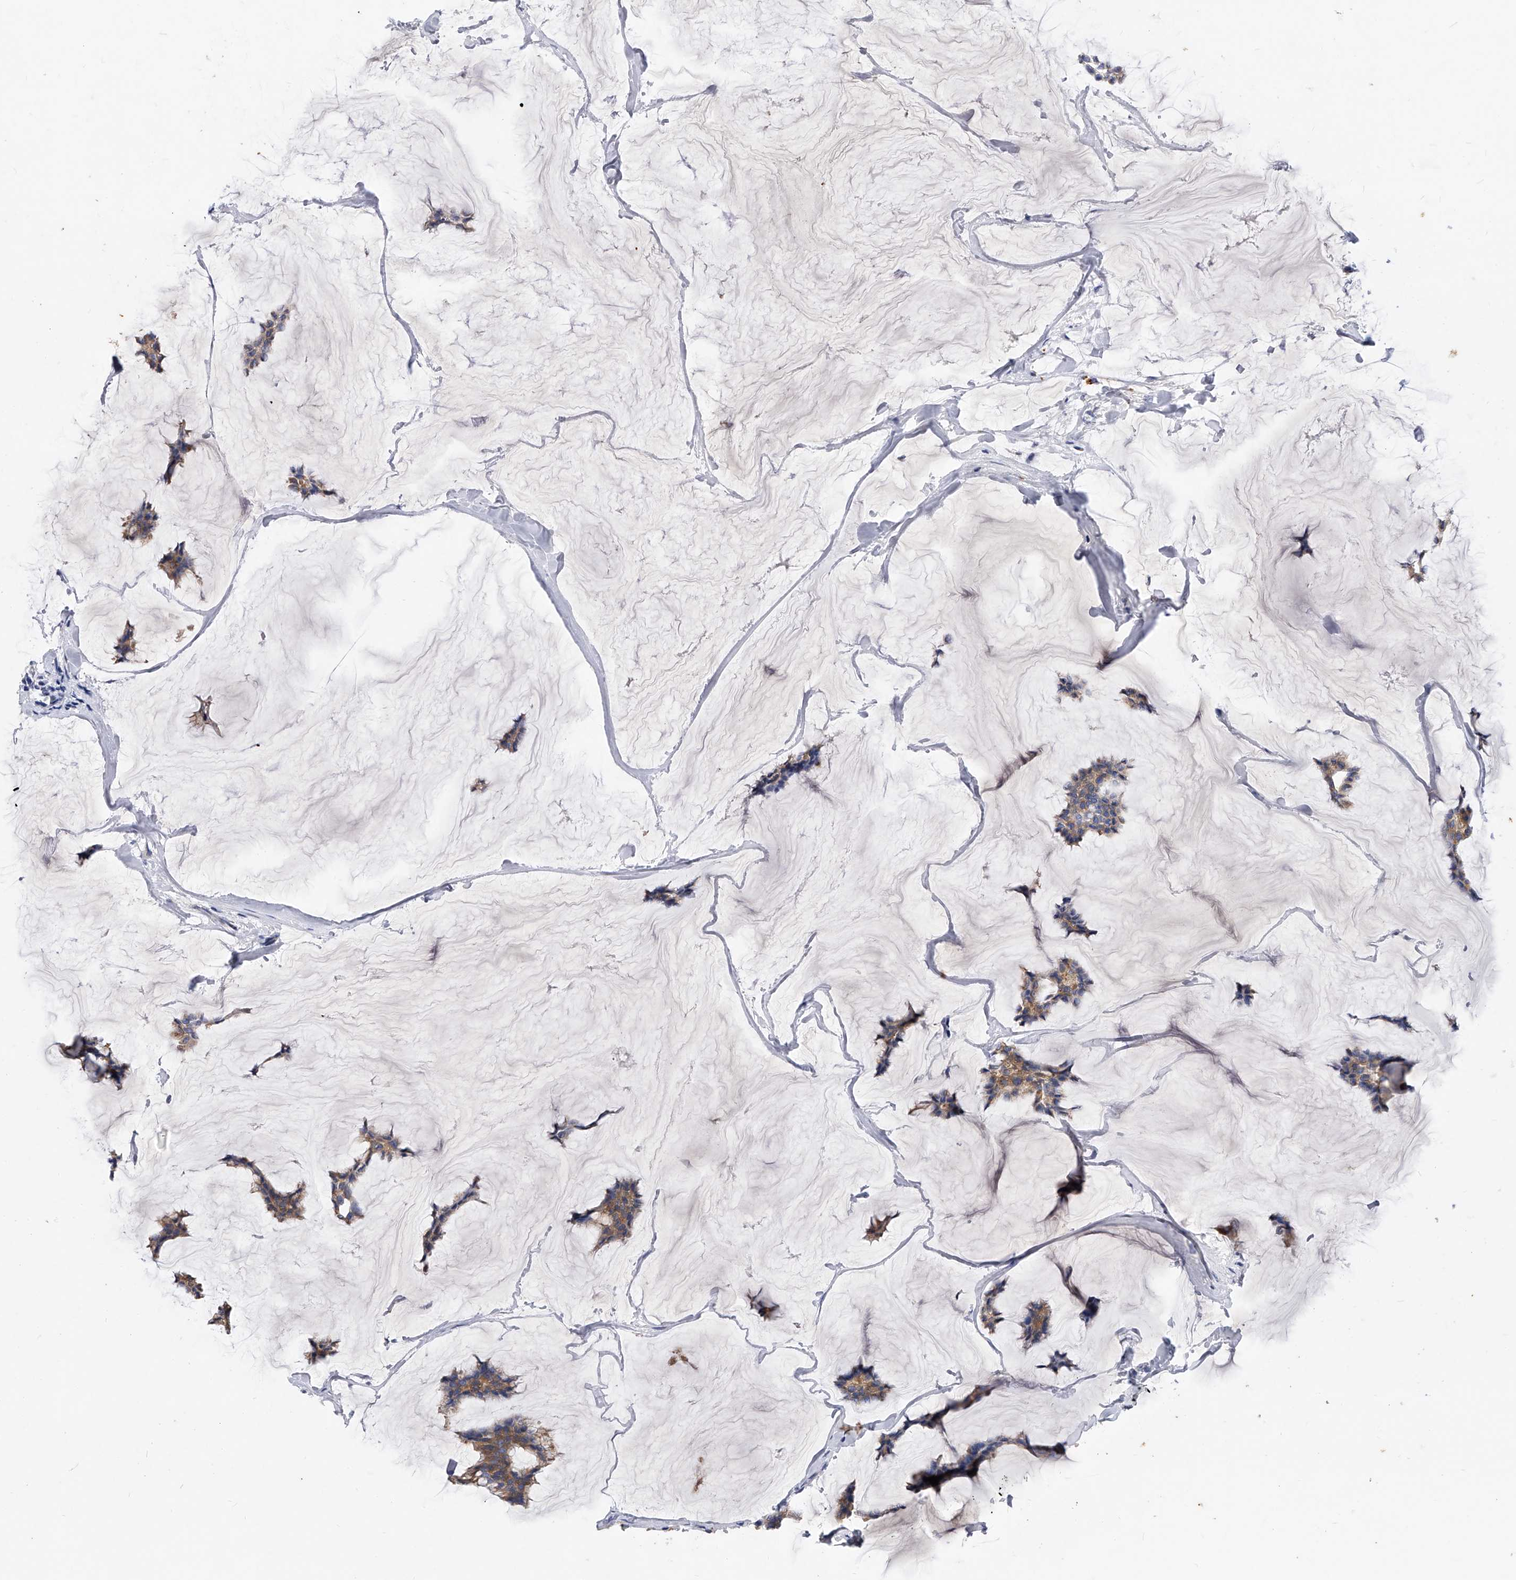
{"staining": {"intensity": "moderate", "quantity": ">75%", "location": "cytoplasmic/membranous"}, "tissue": "breast cancer", "cell_type": "Tumor cells", "image_type": "cancer", "snomed": [{"axis": "morphology", "description": "Duct carcinoma"}, {"axis": "topography", "description": "Breast"}], "caption": "Immunohistochemical staining of human breast cancer displays moderate cytoplasmic/membranous protein positivity in approximately >75% of tumor cells. (DAB (3,3'-diaminobenzidine) IHC with brightfield microscopy, high magnification).", "gene": "PPP5C", "patient": {"sex": "female", "age": 93}}